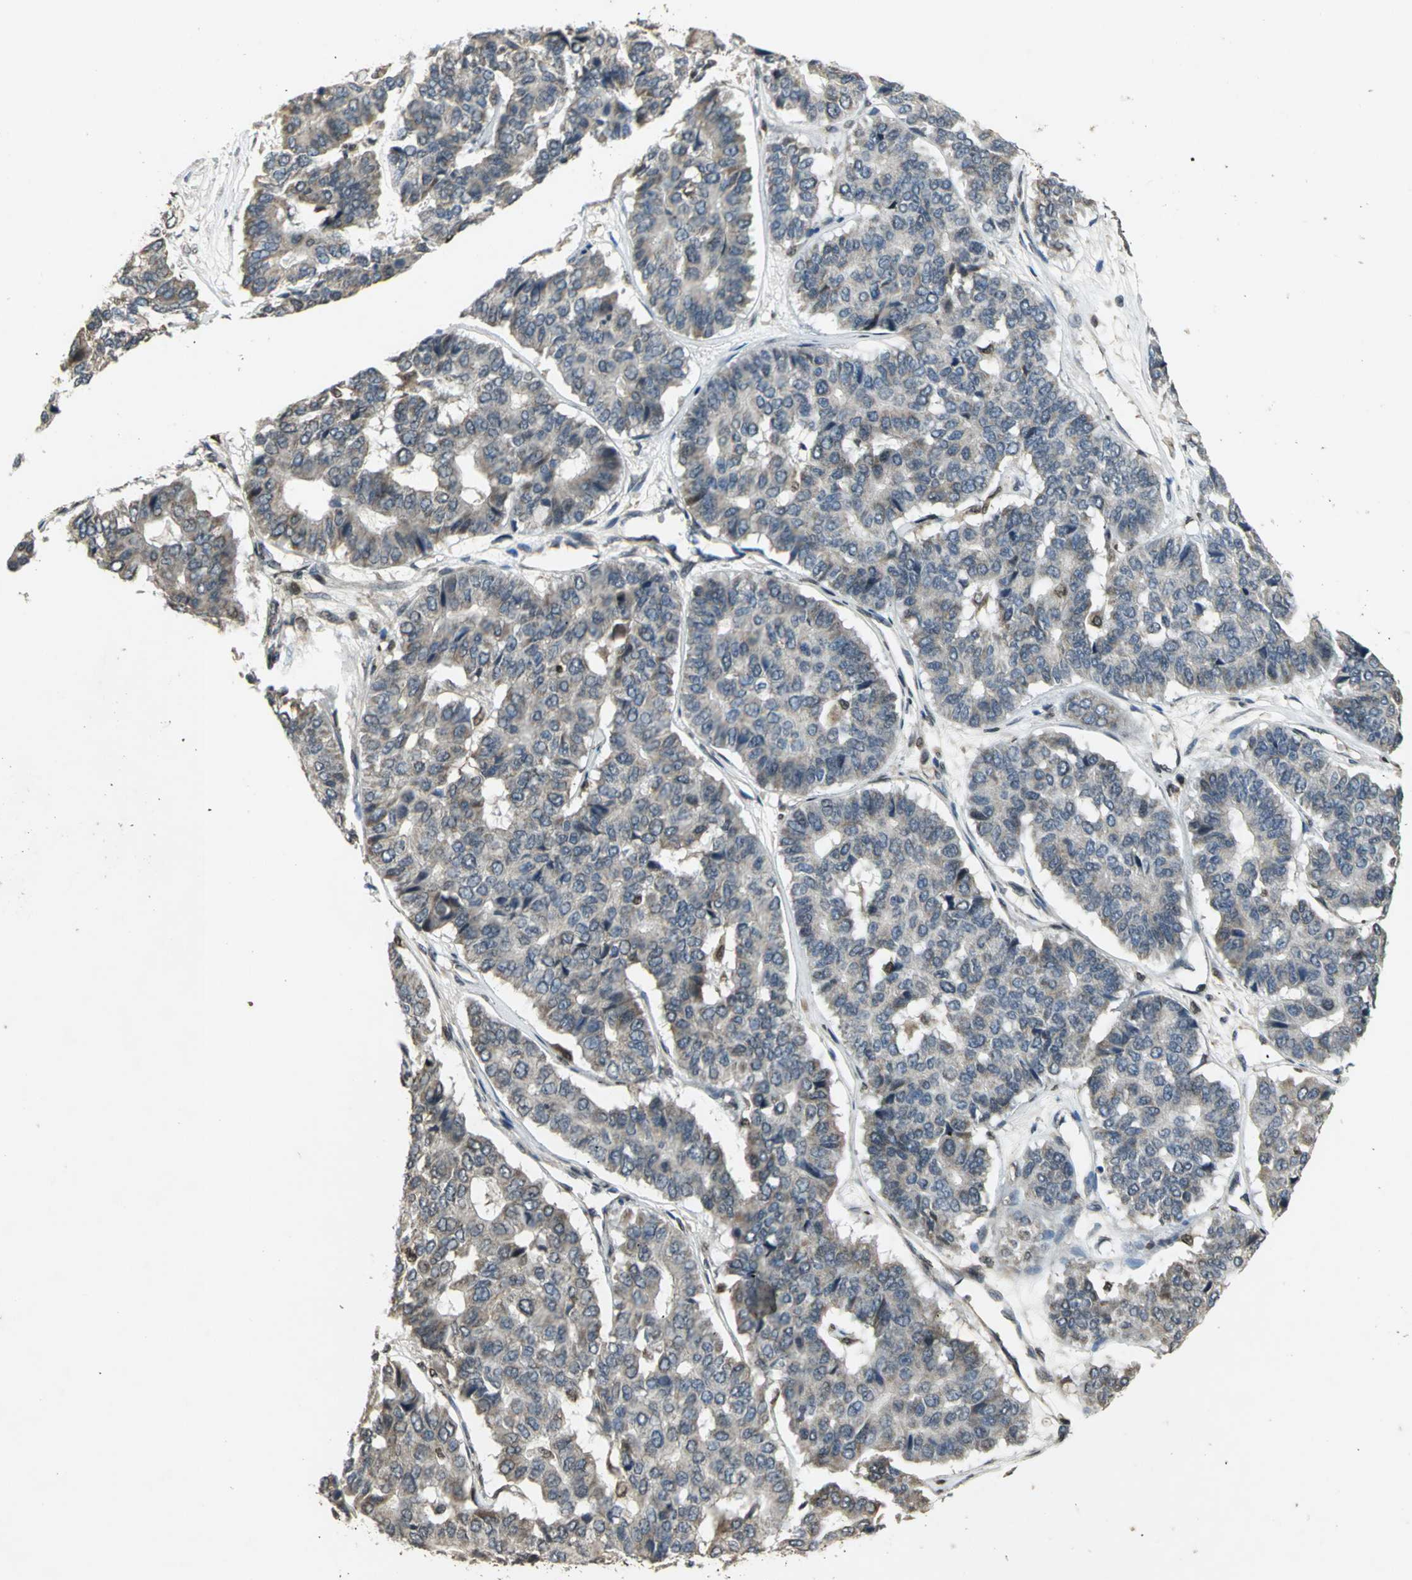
{"staining": {"intensity": "moderate", "quantity": ">75%", "location": "cytoplasmic/membranous"}, "tissue": "pancreatic cancer", "cell_type": "Tumor cells", "image_type": "cancer", "snomed": [{"axis": "morphology", "description": "Adenocarcinoma, NOS"}, {"axis": "topography", "description": "Pancreas"}], "caption": "The photomicrograph demonstrates a brown stain indicating the presence of a protein in the cytoplasmic/membranous of tumor cells in pancreatic cancer (adenocarcinoma).", "gene": "AHR", "patient": {"sex": "male", "age": 50}}